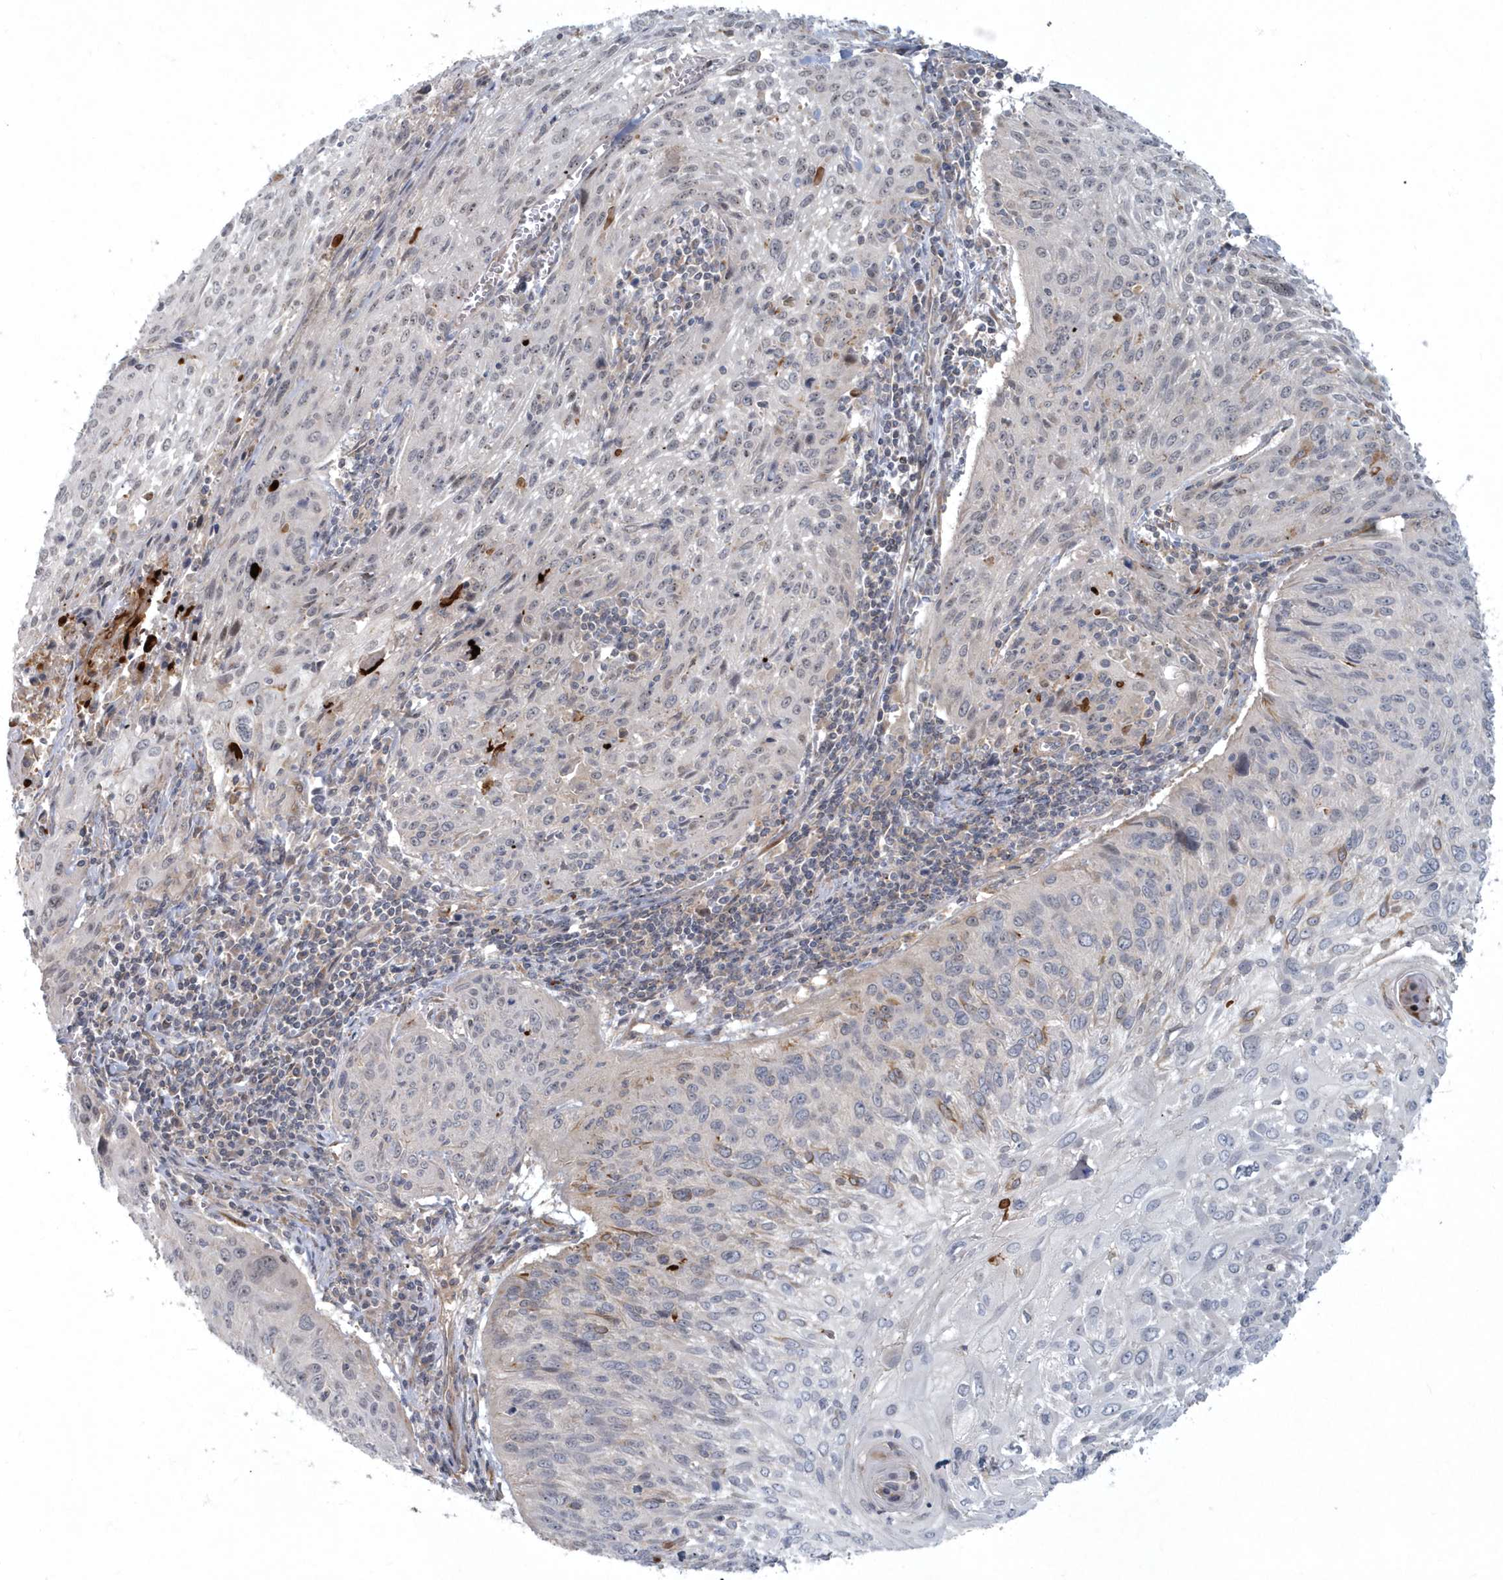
{"staining": {"intensity": "negative", "quantity": "none", "location": "none"}, "tissue": "cervical cancer", "cell_type": "Tumor cells", "image_type": "cancer", "snomed": [{"axis": "morphology", "description": "Squamous cell carcinoma, NOS"}, {"axis": "topography", "description": "Cervix"}], "caption": "Cervical squamous cell carcinoma stained for a protein using immunohistochemistry (IHC) shows no staining tumor cells.", "gene": "ARHGEF38", "patient": {"sex": "female", "age": 51}}